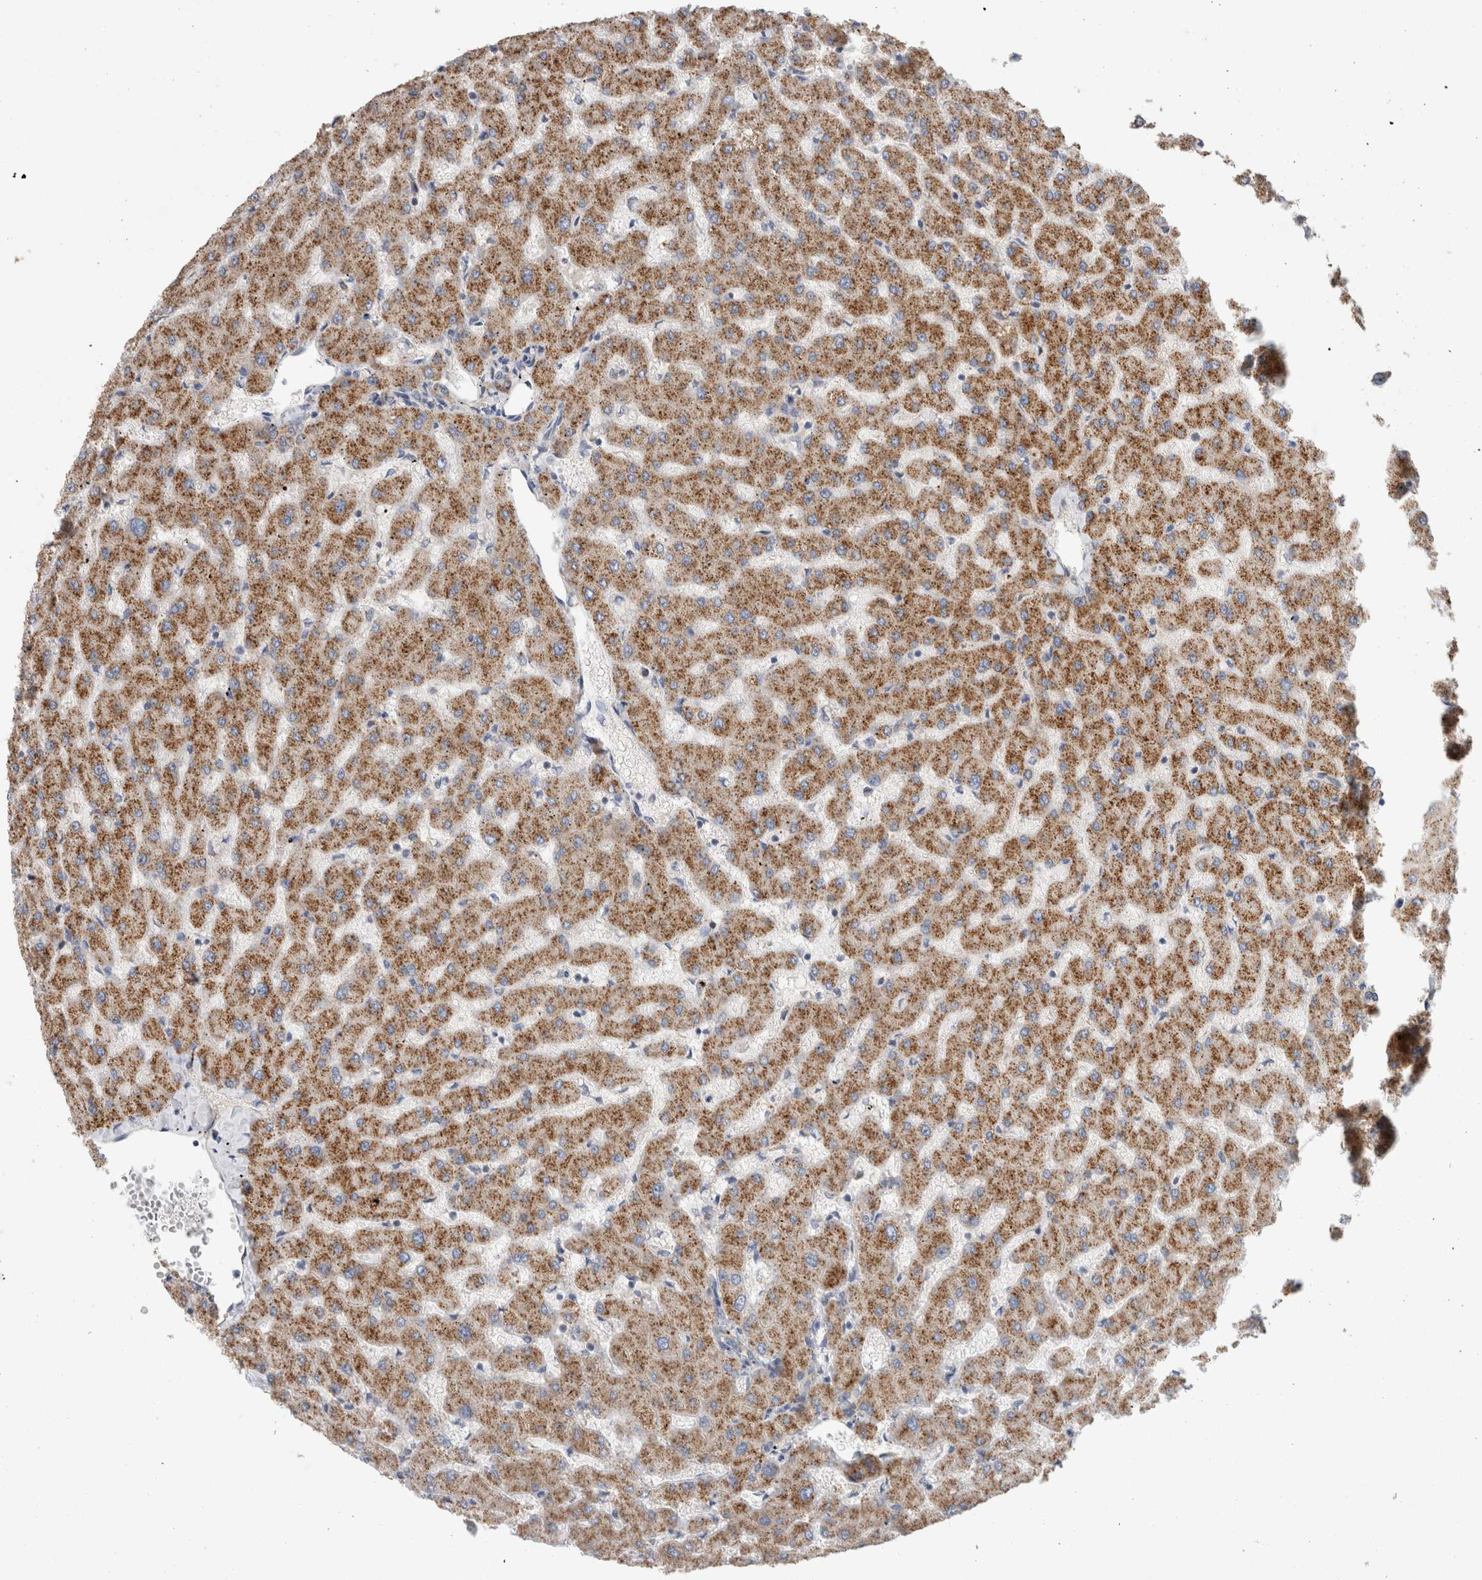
{"staining": {"intensity": "negative", "quantity": "none", "location": "none"}, "tissue": "liver", "cell_type": "Cholangiocytes", "image_type": "normal", "snomed": [{"axis": "morphology", "description": "Normal tissue, NOS"}, {"axis": "topography", "description": "Liver"}], "caption": "Immunohistochemical staining of benign liver reveals no significant staining in cholangiocytes.", "gene": "IARS2", "patient": {"sex": "female", "age": 63}}